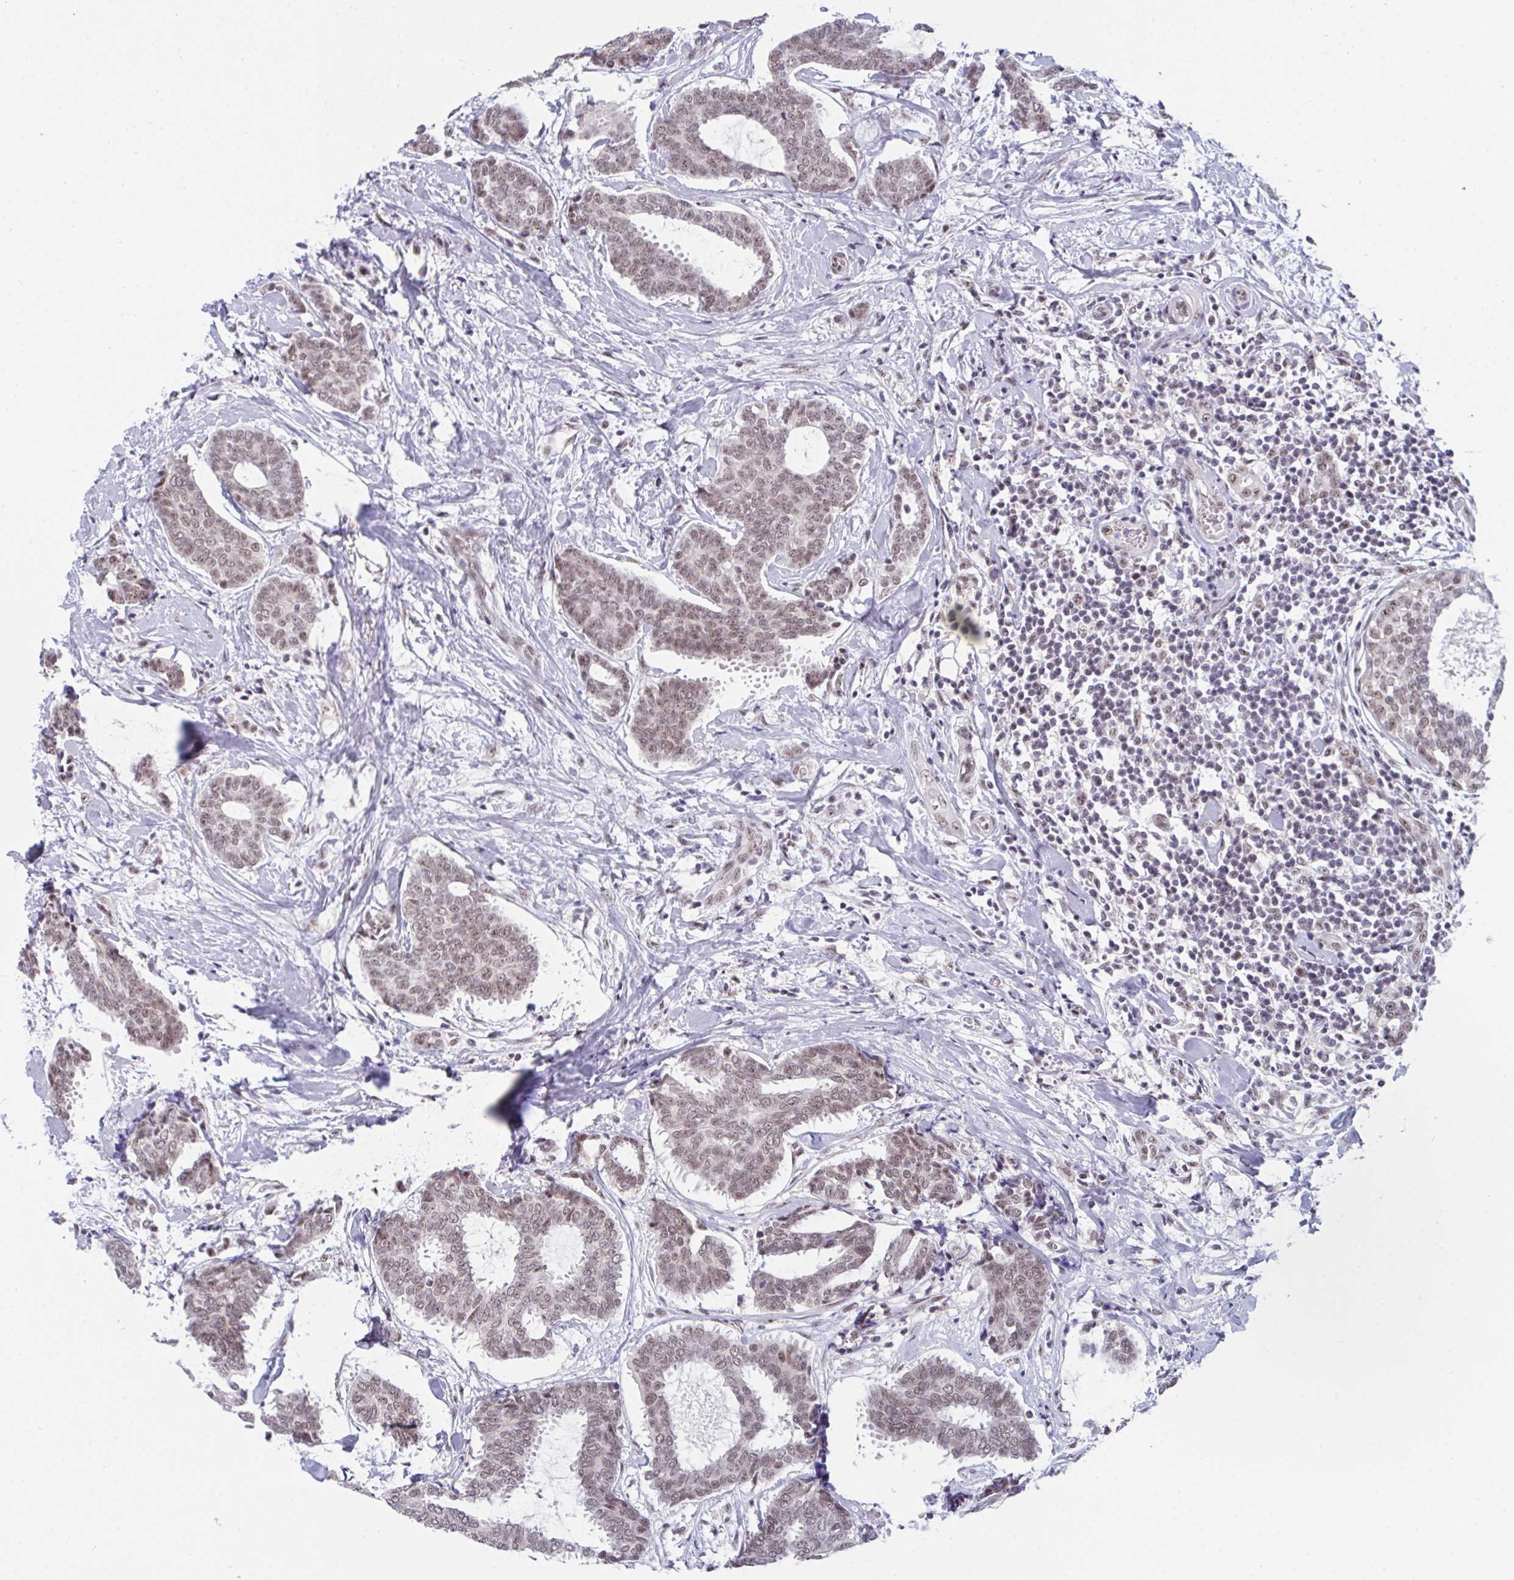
{"staining": {"intensity": "weak", "quantity": ">75%", "location": "nuclear"}, "tissue": "breast cancer", "cell_type": "Tumor cells", "image_type": "cancer", "snomed": [{"axis": "morphology", "description": "Intraductal carcinoma, in situ"}, {"axis": "morphology", "description": "Duct carcinoma"}, {"axis": "morphology", "description": "Lobular carcinoma, in situ"}, {"axis": "topography", "description": "Breast"}], "caption": "Weak nuclear expression is present in approximately >75% of tumor cells in breast cancer (lobular carcinoma in situ). (IHC, brightfield microscopy, high magnification).", "gene": "PRR14", "patient": {"sex": "female", "age": 44}}